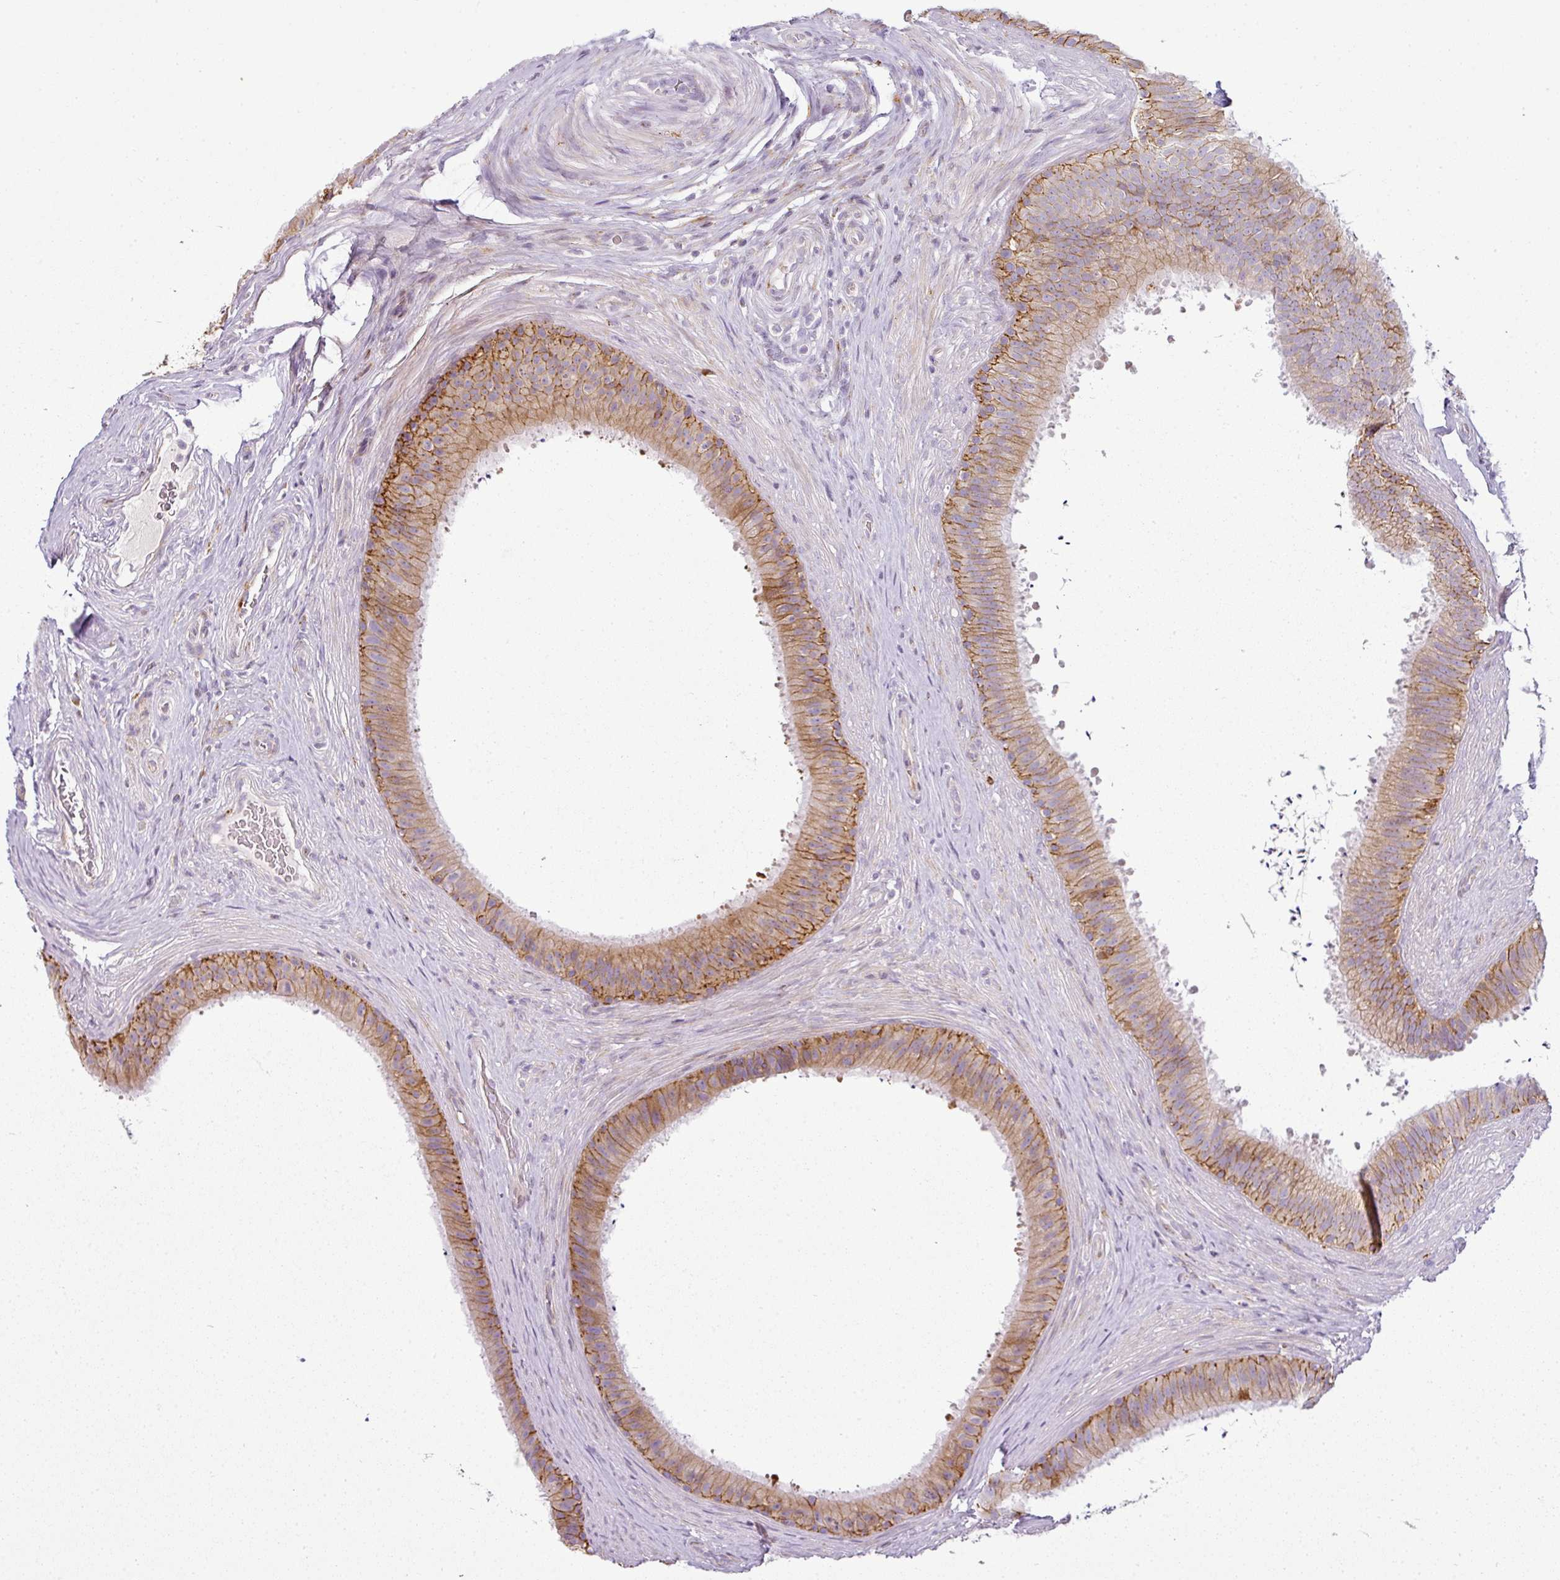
{"staining": {"intensity": "moderate", "quantity": ">75%", "location": "cytoplasmic/membranous"}, "tissue": "epididymis", "cell_type": "Glandular cells", "image_type": "normal", "snomed": [{"axis": "morphology", "description": "Normal tissue, NOS"}, {"axis": "topography", "description": "Testis"}, {"axis": "topography", "description": "Epididymis"}], "caption": "Human epididymis stained for a protein (brown) exhibits moderate cytoplasmic/membranous positive positivity in approximately >75% of glandular cells.", "gene": "ANKRD18A", "patient": {"sex": "male", "age": 41}}